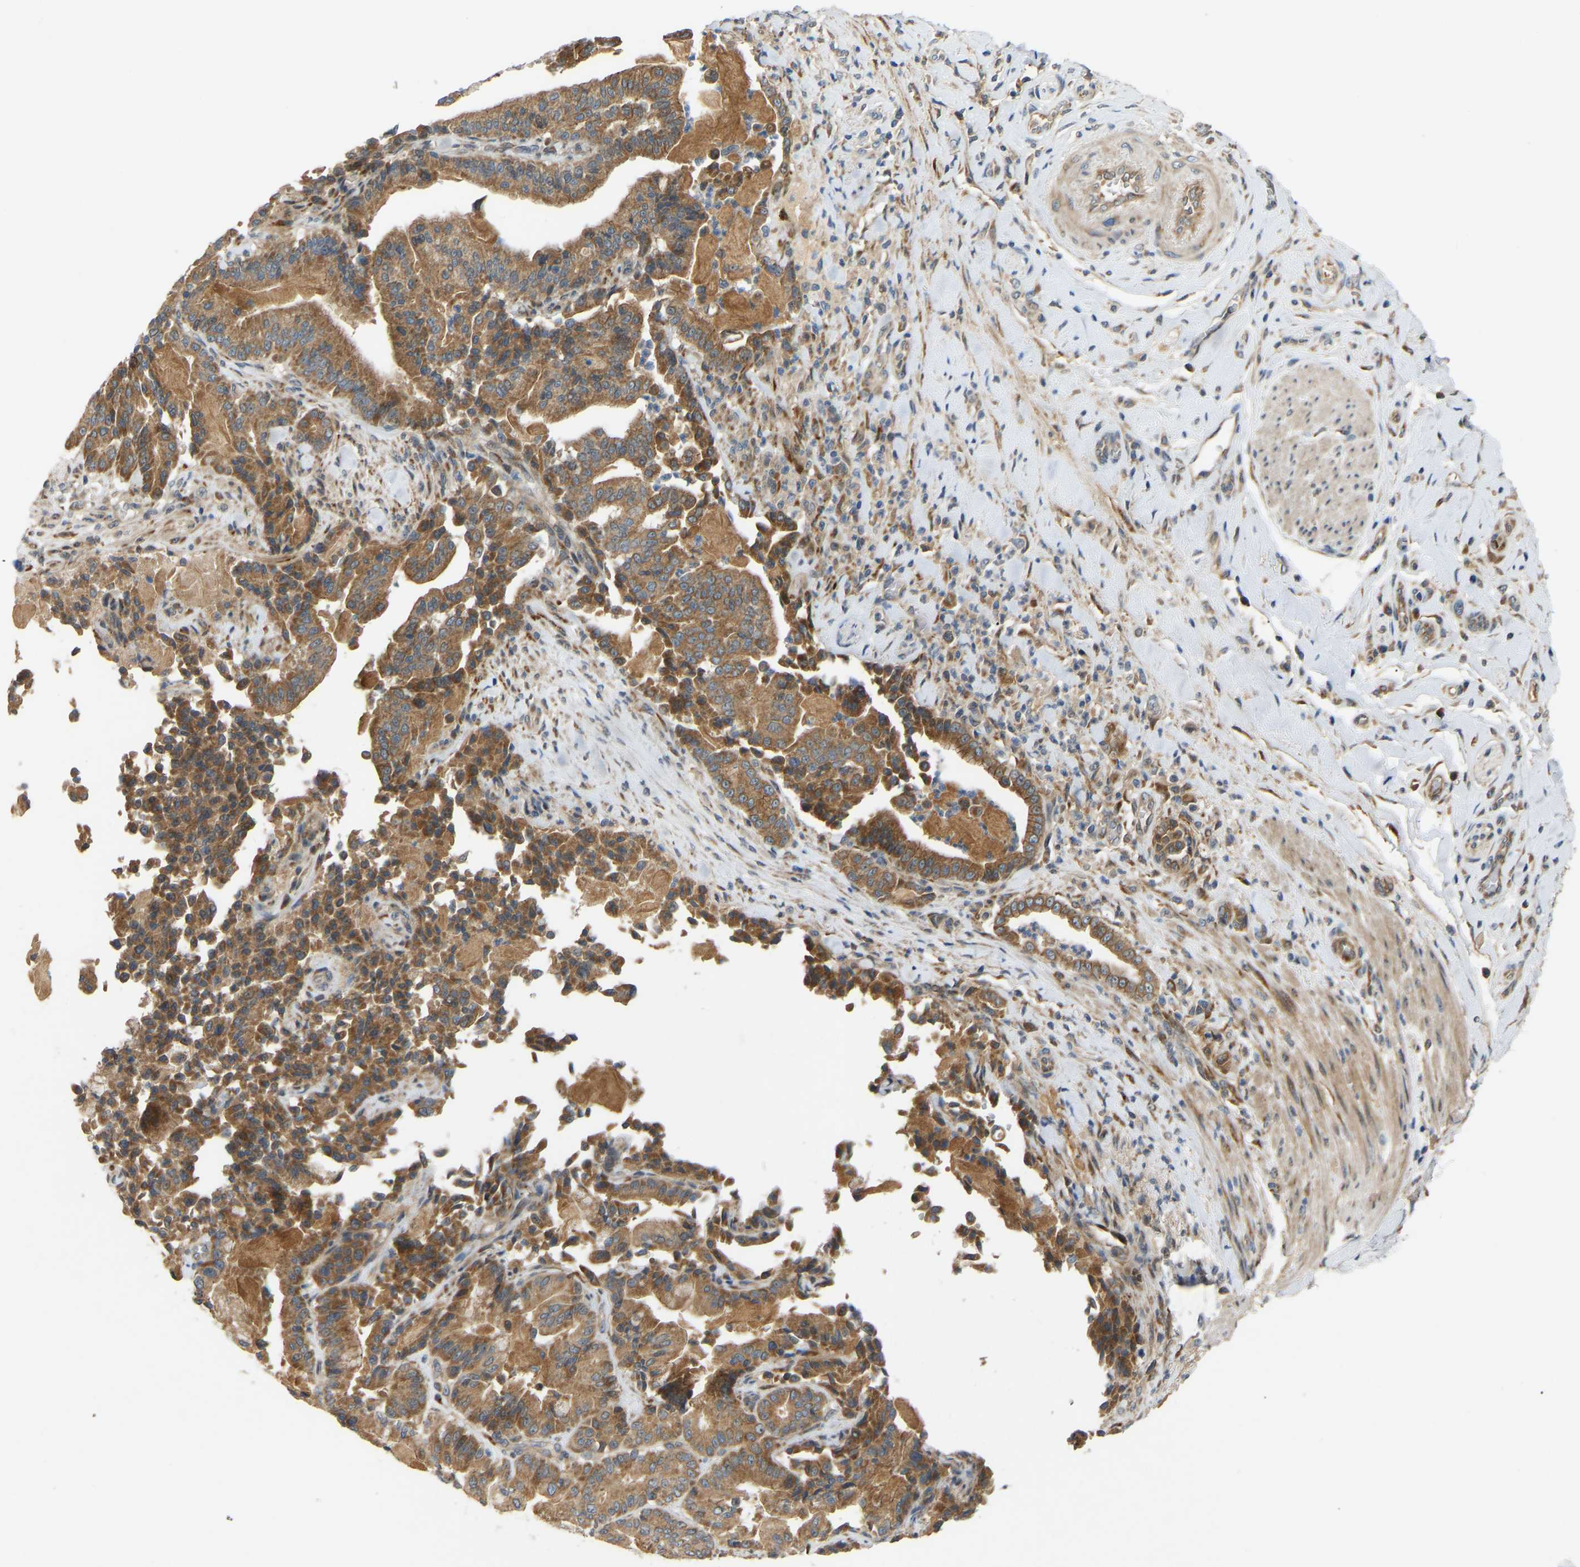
{"staining": {"intensity": "moderate", "quantity": ">75%", "location": "cytoplasmic/membranous"}, "tissue": "pancreatic cancer", "cell_type": "Tumor cells", "image_type": "cancer", "snomed": [{"axis": "morphology", "description": "Normal tissue, NOS"}, {"axis": "morphology", "description": "Adenocarcinoma, NOS"}, {"axis": "topography", "description": "Pancreas"}], "caption": "Human pancreatic adenocarcinoma stained with a protein marker displays moderate staining in tumor cells.", "gene": "PTCD1", "patient": {"sex": "male", "age": 63}}